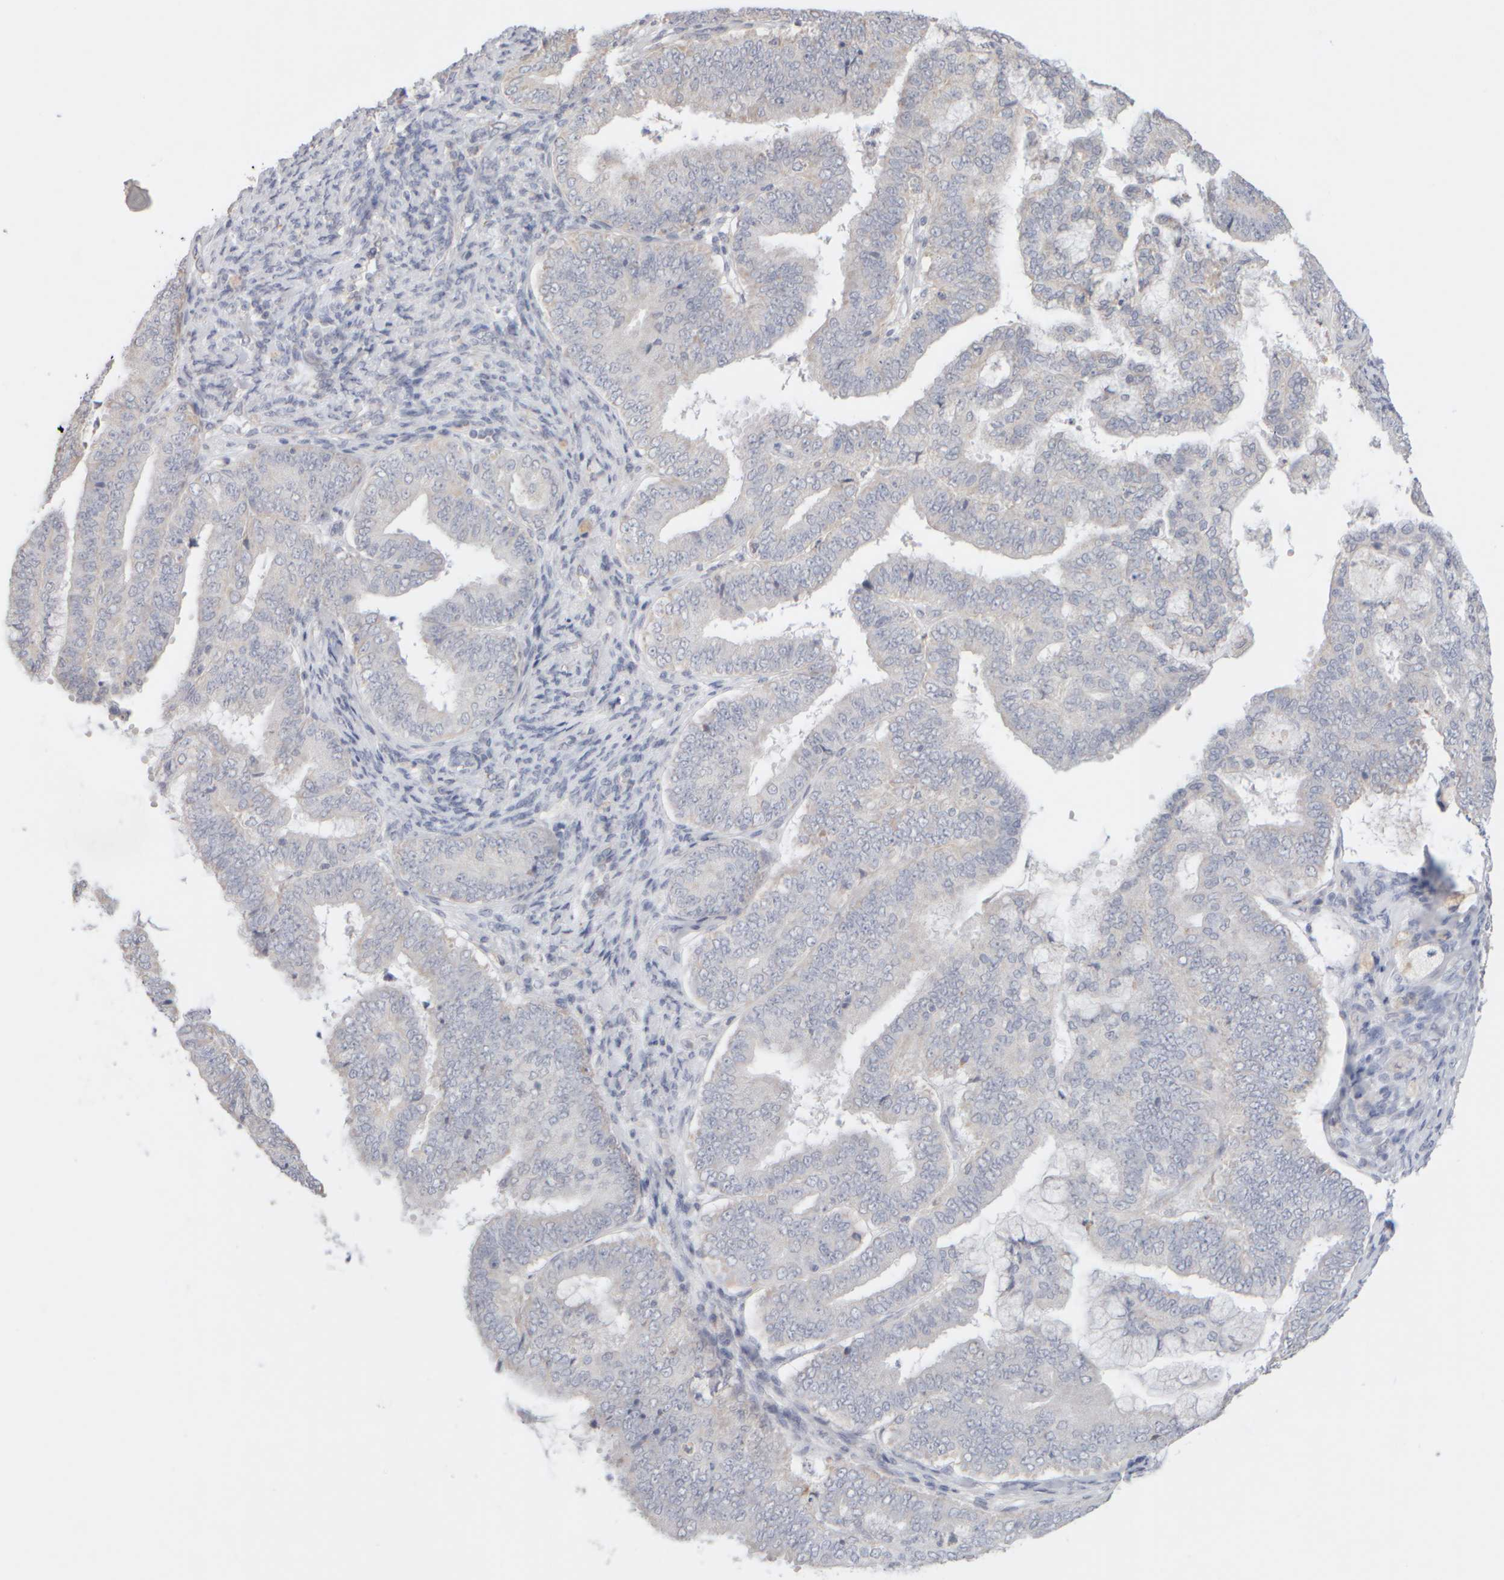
{"staining": {"intensity": "negative", "quantity": "none", "location": "none"}, "tissue": "endometrial cancer", "cell_type": "Tumor cells", "image_type": "cancer", "snomed": [{"axis": "morphology", "description": "Adenocarcinoma, NOS"}, {"axis": "topography", "description": "Endometrium"}], "caption": "This is an immunohistochemistry (IHC) image of endometrial adenocarcinoma. There is no expression in tumor cells.", "gene": "ZNF112", "patient": {"sex": "female", "age": 63}}